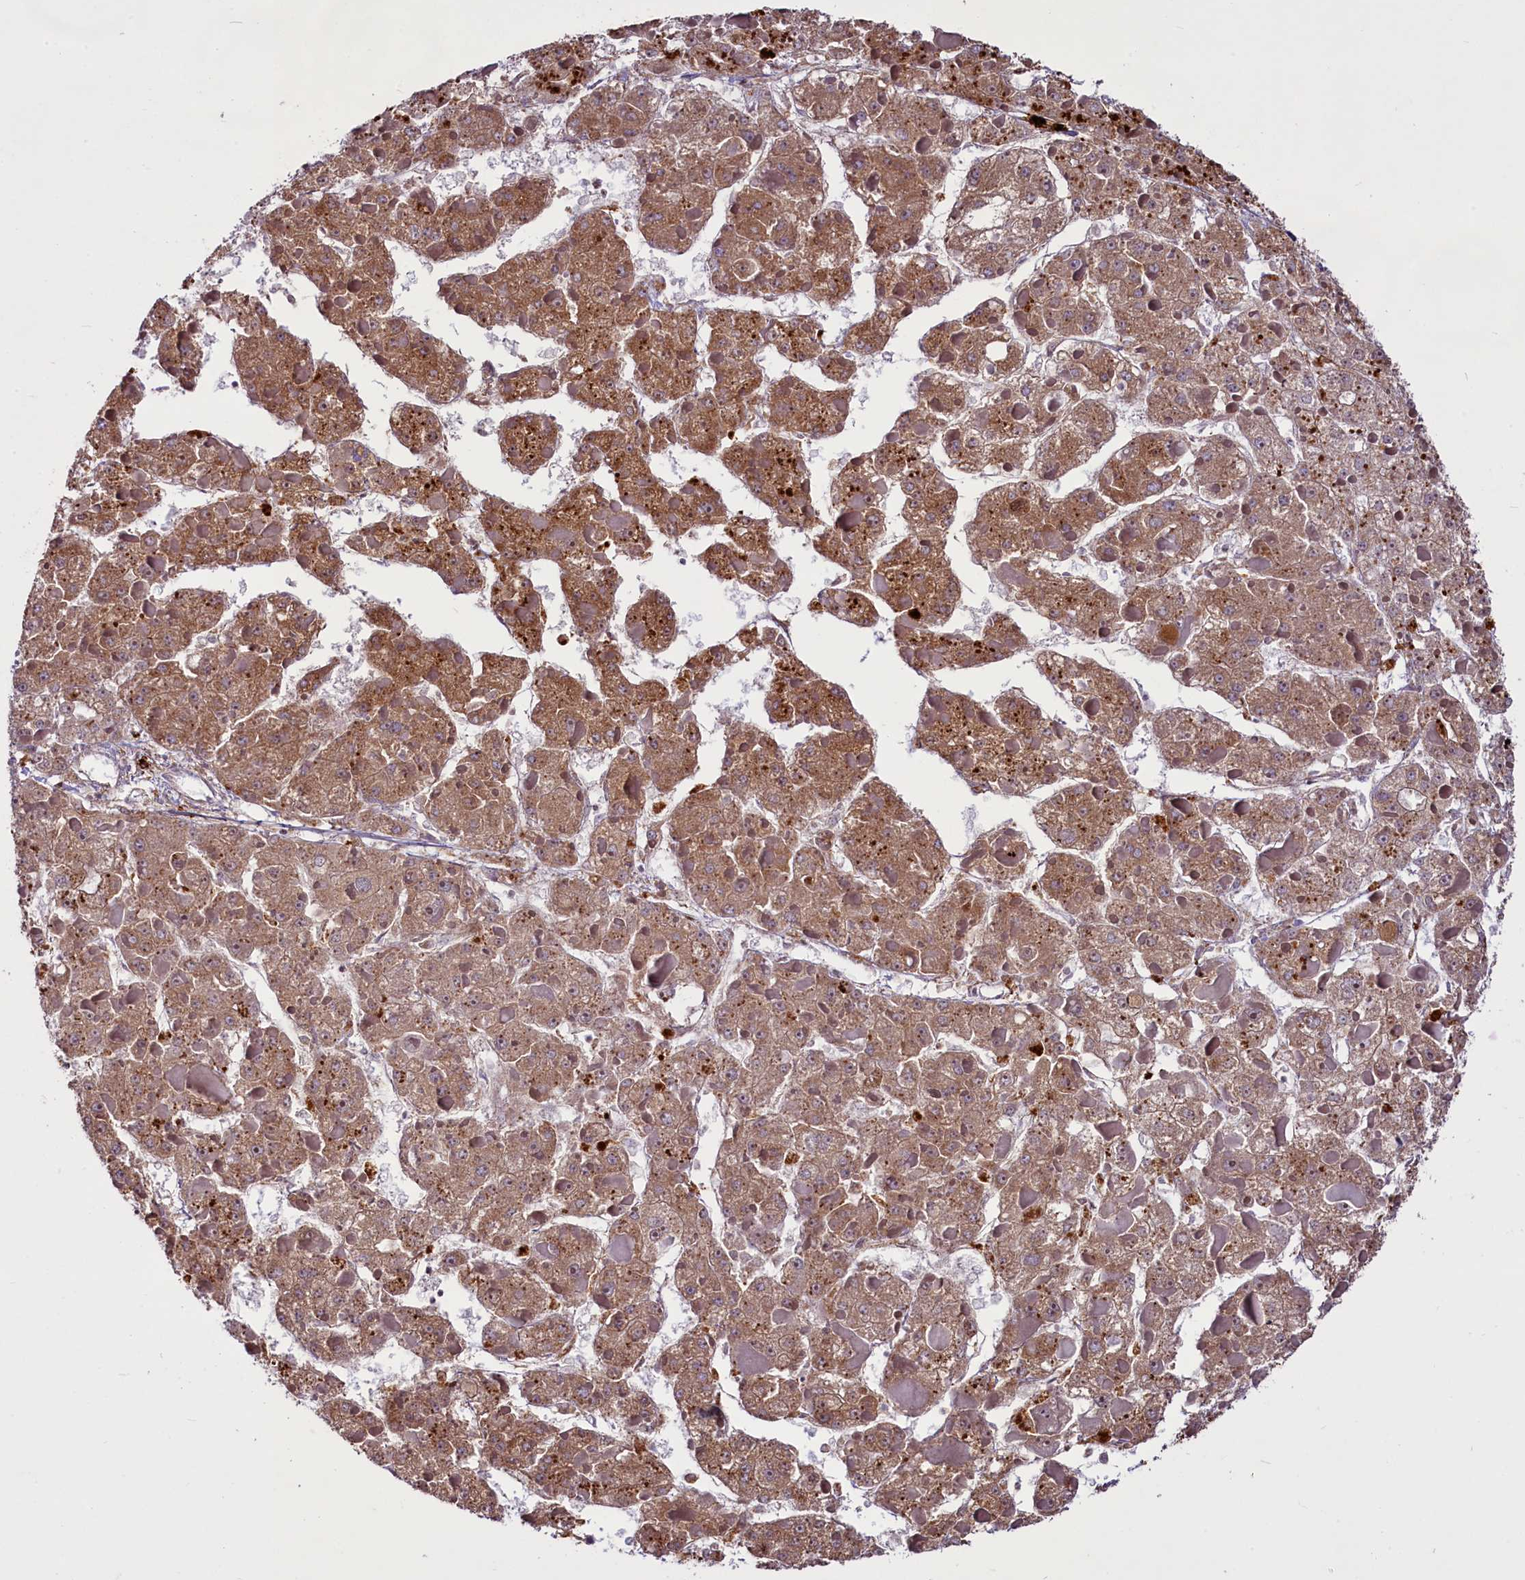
{"staining": {"intensity": "moderate", "quantity": ">75%", "location": "cytoplasmic/membranous"}, "tissue": "liver cancer", "cell_type": "Tumor cells", "image_type": "cancer", "snomed": [{"axis": "morphology", "description": "Carcinoma, Hepatocellular, NOS"}, {"axis": "topography", "description": "Liver"}], "caption": "High-power microscopy captured an IHC histopathology image of liver cancer, revealing moderate cytoplasmic/membranous expression in about >75% of tumor cells.", "gene": "RSBN1", "patient": {"sex": "female", "age": 73}}